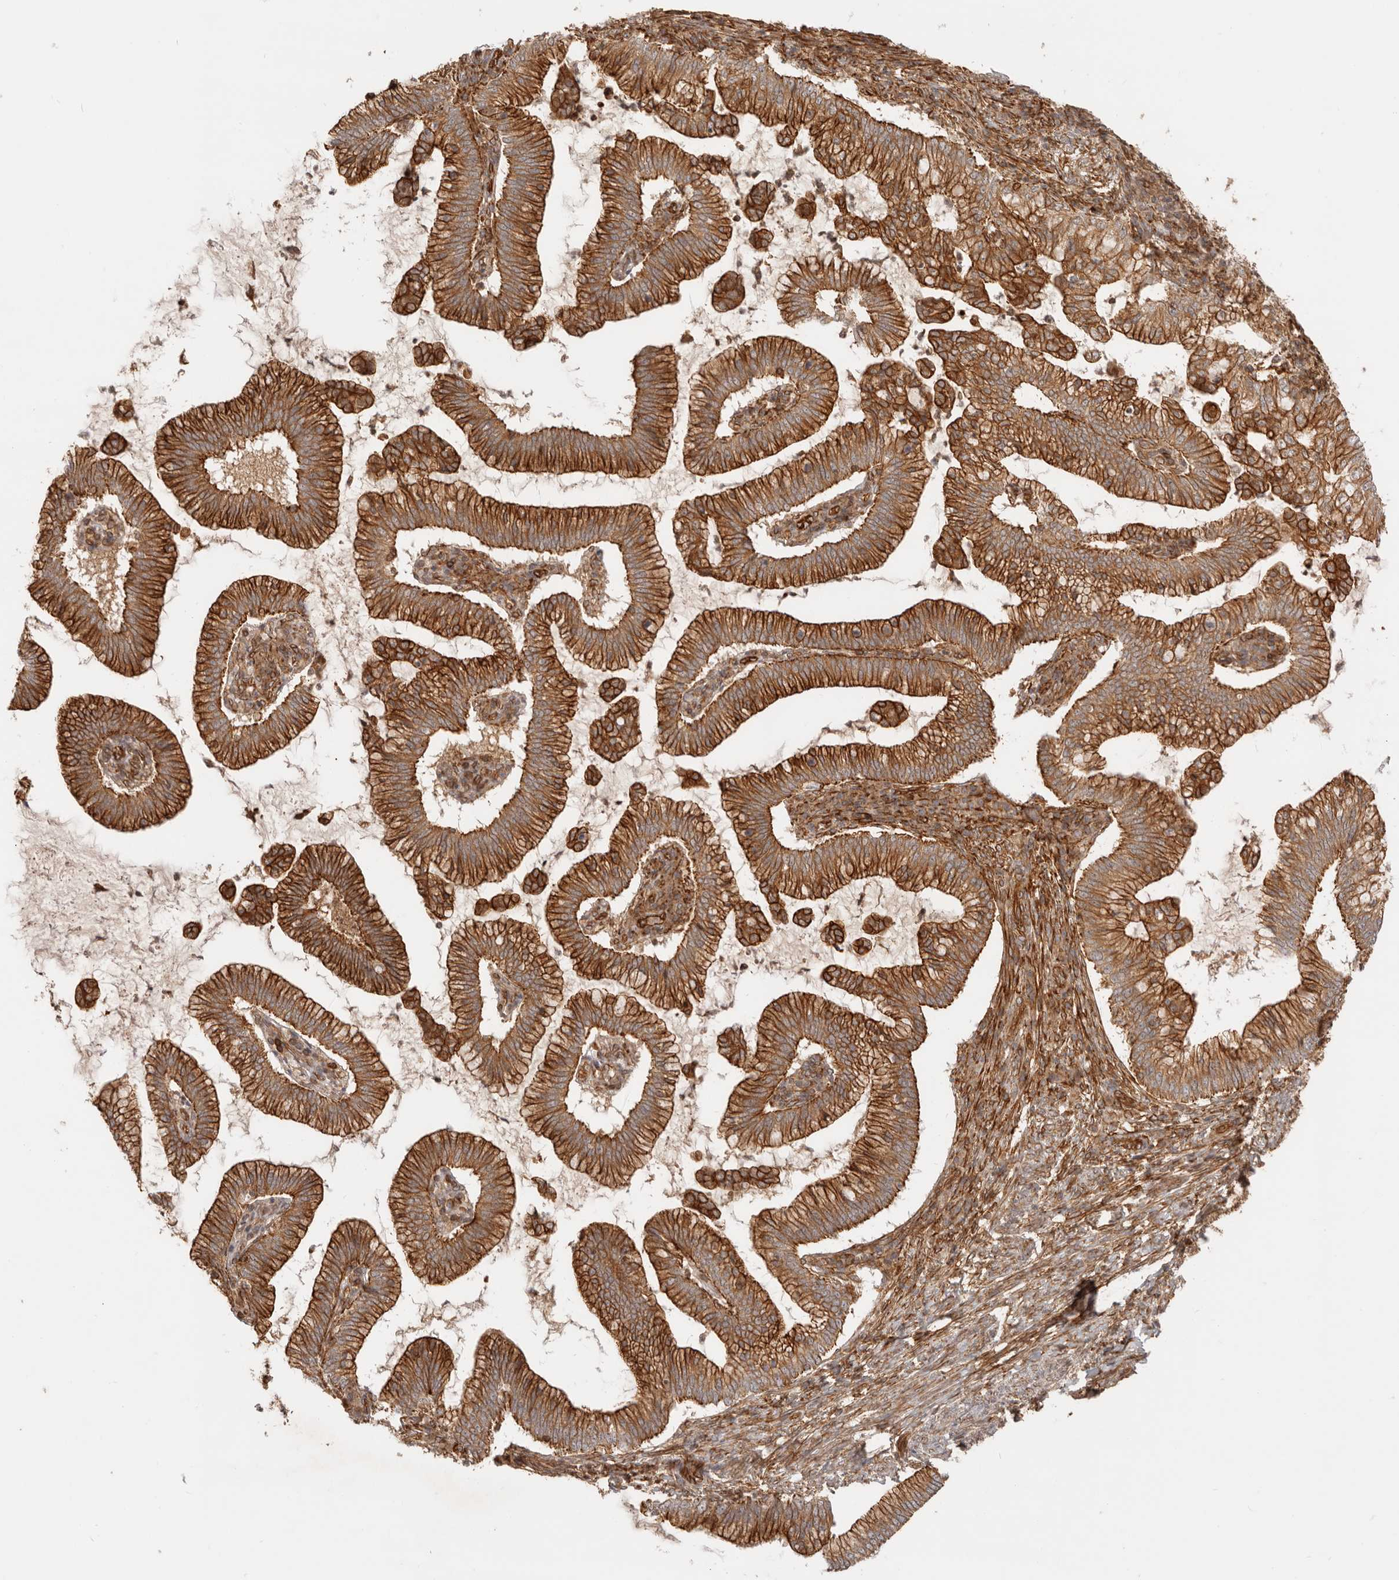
{"staining": {"intensity": "strong", "quantity": ">75%", "location": "cytoplasmic/membranous"}, "tissue": "cervical cancer", "cell_type": "Tumor cells", "image_type": "cancer", "snomed": [{"axis": "morphology", "description": "Adenocarcinoma, NOS"}, {"axis": "topography", "description": "Cervix"}], "caption": "Approximately >75% of tumor cells in cervical adenocarcinoma display strong cytoplasmic/membranous protein expression as visualized by brown immunohistochemical staining.", "gene": "UFSP1", "patient": {"sex": "female", "age": 36}}